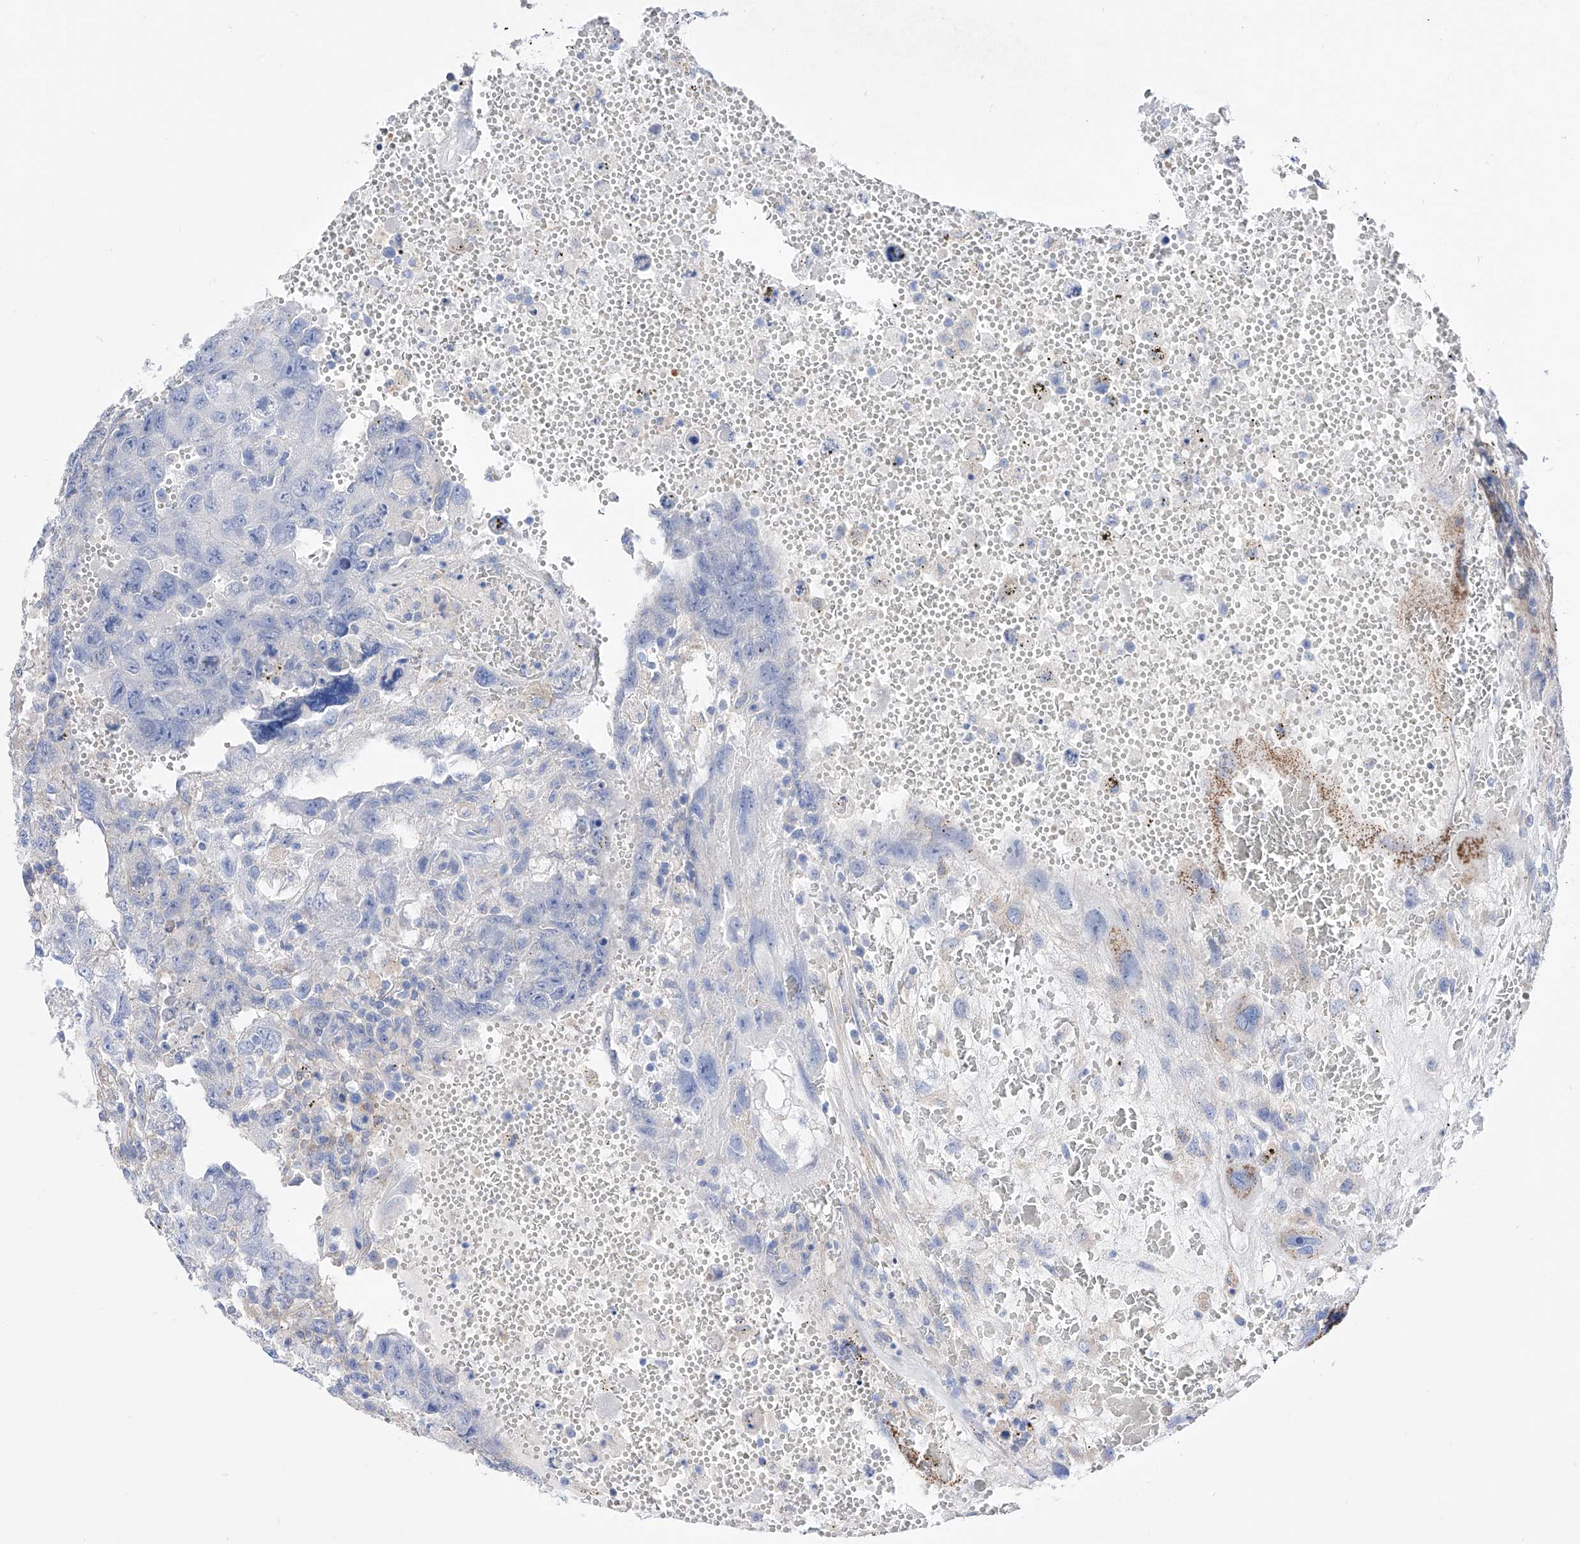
{"staining": {"intensity": "negative", "quantity": "none", "location": "none"}, "tissue": "testis cancer", "cell_type": "Tumor cells", "image_type": "cancer", "snomed": [{"axis": "morphology", "description": "Carcinoma, Embryonal, NOS"}, {"axis": "topography", "description": "Testis"}], "caption": "Immunohistochemistry of testis cancer (embryonal carcinoma) exhibits no staining in tumor cells.", "gene": "ZNF653", "patient": {"sex": "male", "age": 26}}